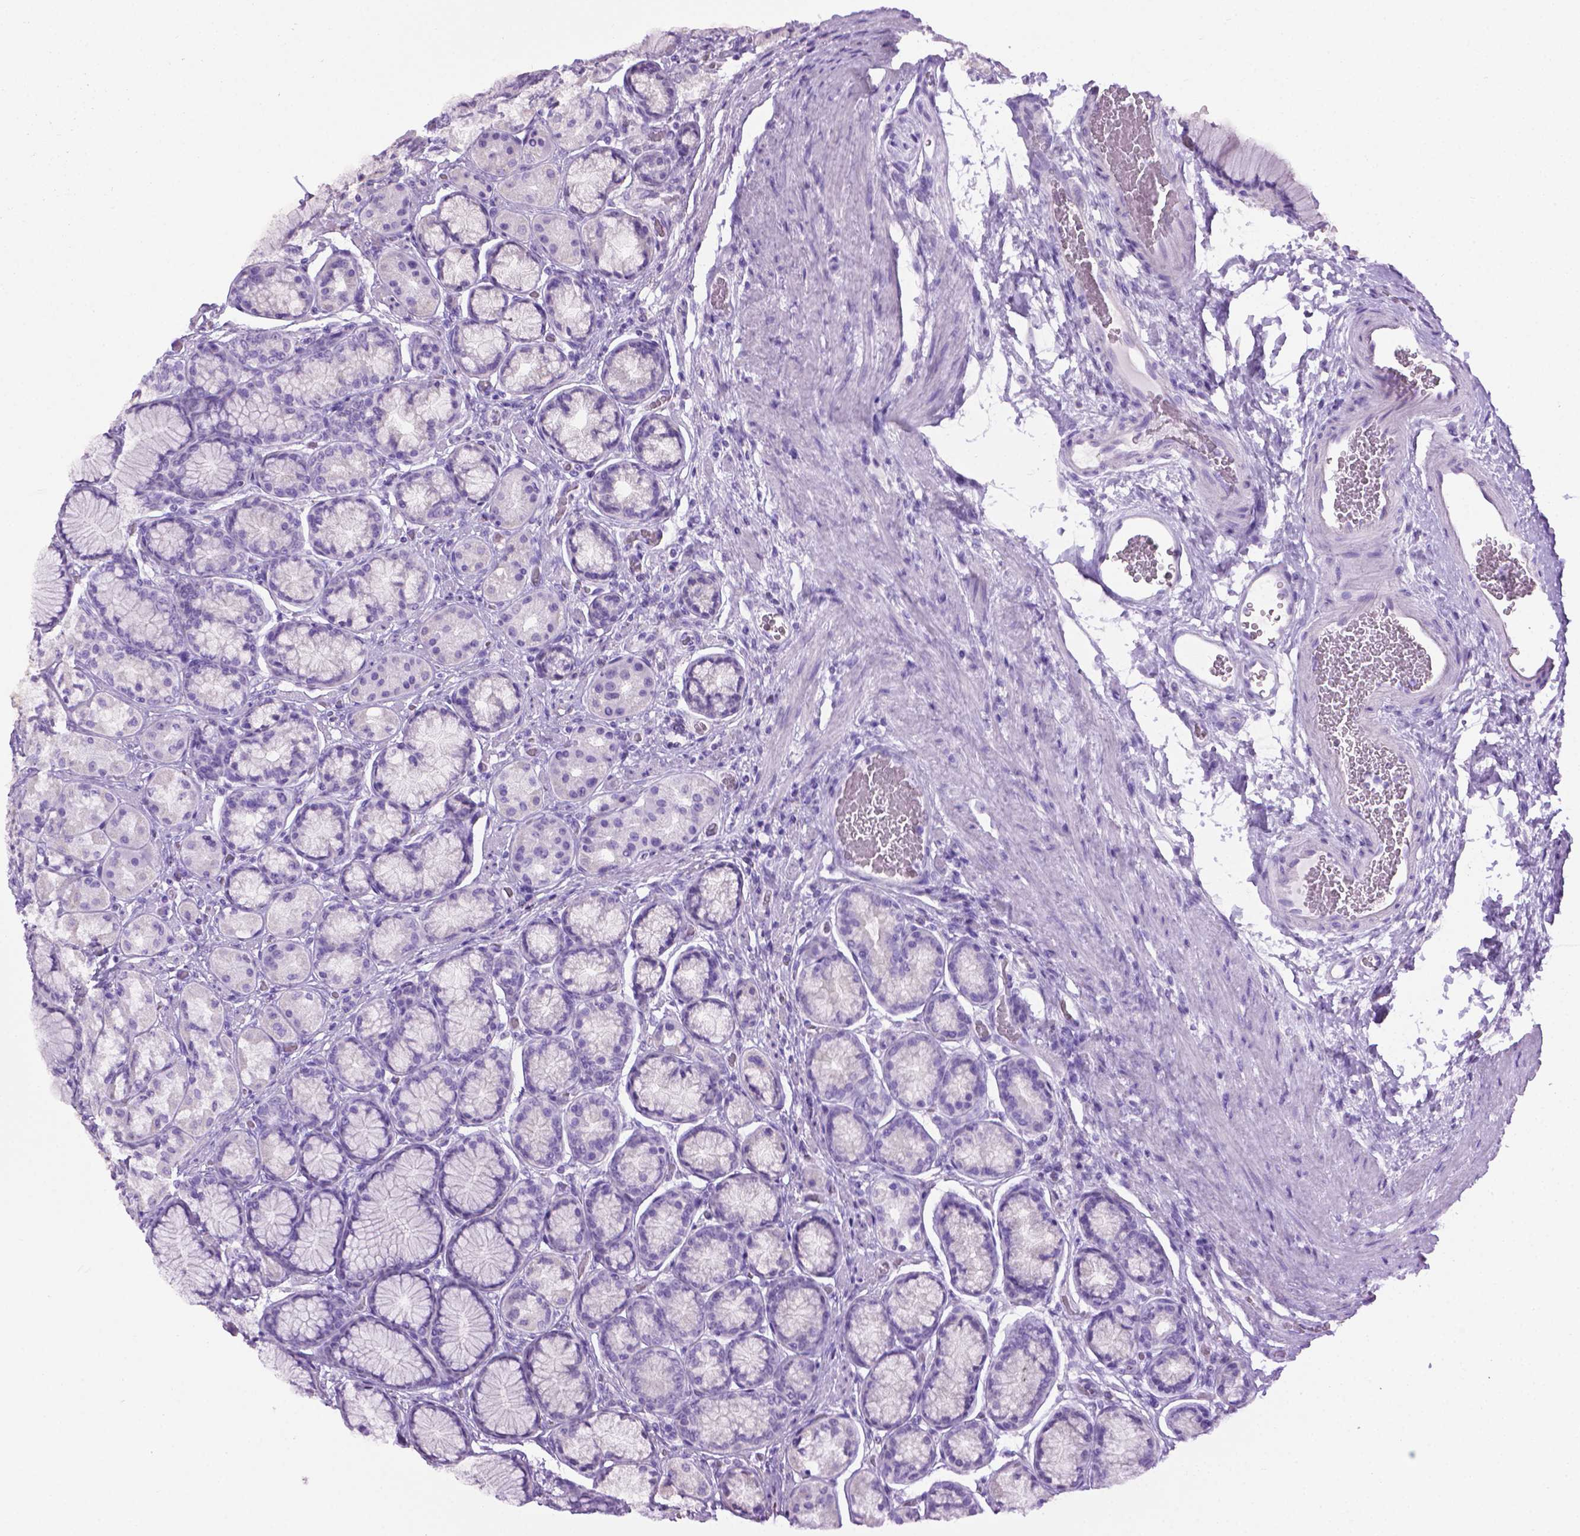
{"staining": {"intensity": "negative", "quantity": "none", "location": "none"}, "tissue": "stomach", "cell_type": "Glandular cells", "image_type": "normal", "snomed": [{"axis": "morphology", "description": "Normal tissue, NOS"}, {"axis": "morphology", "description": "Adenocarcinoma, NOS"}, {"axis": "morphology", "description": "Adenocarcinoma, High grade"}, {"axis": "topography", "description": "Stomach, upper"}, {"axis": "topography", "description": "Stomach"}], "caption": "Immunohistochemical staining of normal stomach shows no significant positivity in glandular cells.", "gene": "LELP1", "patient": {"sex": "female", "age": 65}}